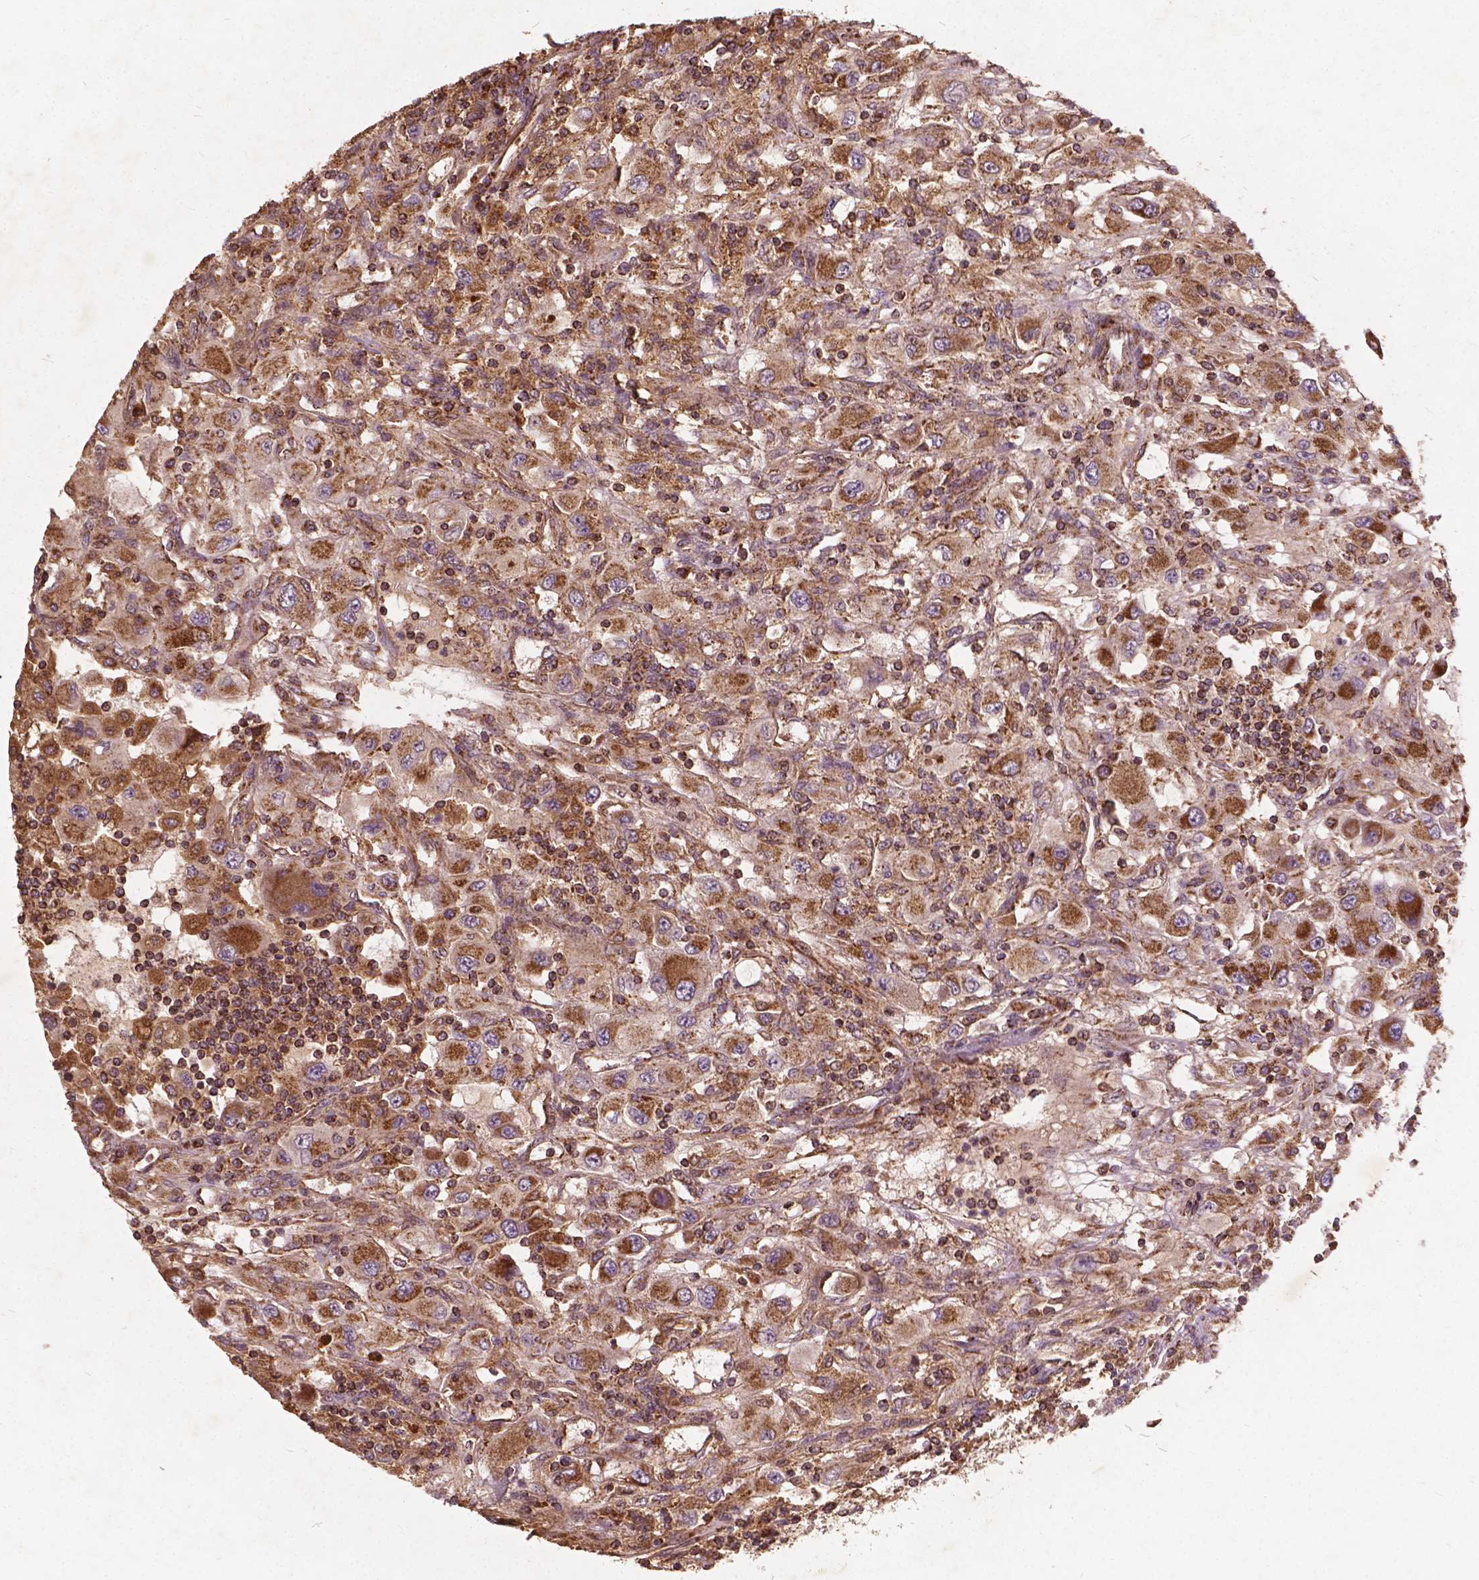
{"staining": {"intensity": "moderate", "quantity": ">75%", "location": "cytoplasmic/membranous"}, "tissue": "renal cancer", "cell_type": "Tumor cells", "image_type": "cancer", "snomed": [{"axis": "morphology", "description": "Adenocarcinoma, NOS"}, {"axis": "topography", "description": "Kidney"}], "caption": "A micrograph of human renal adenocarcinoma stained for a protein demonstrates moderate cytoplasmic/membranous brown staining in tumor cells. (Stains: DAB in brown, nuclei in blue, Microscopy: brightfield microscopy at high magnification).", "gene": "UBXN2A", "patient": {"sex": "female", "age": 67}}